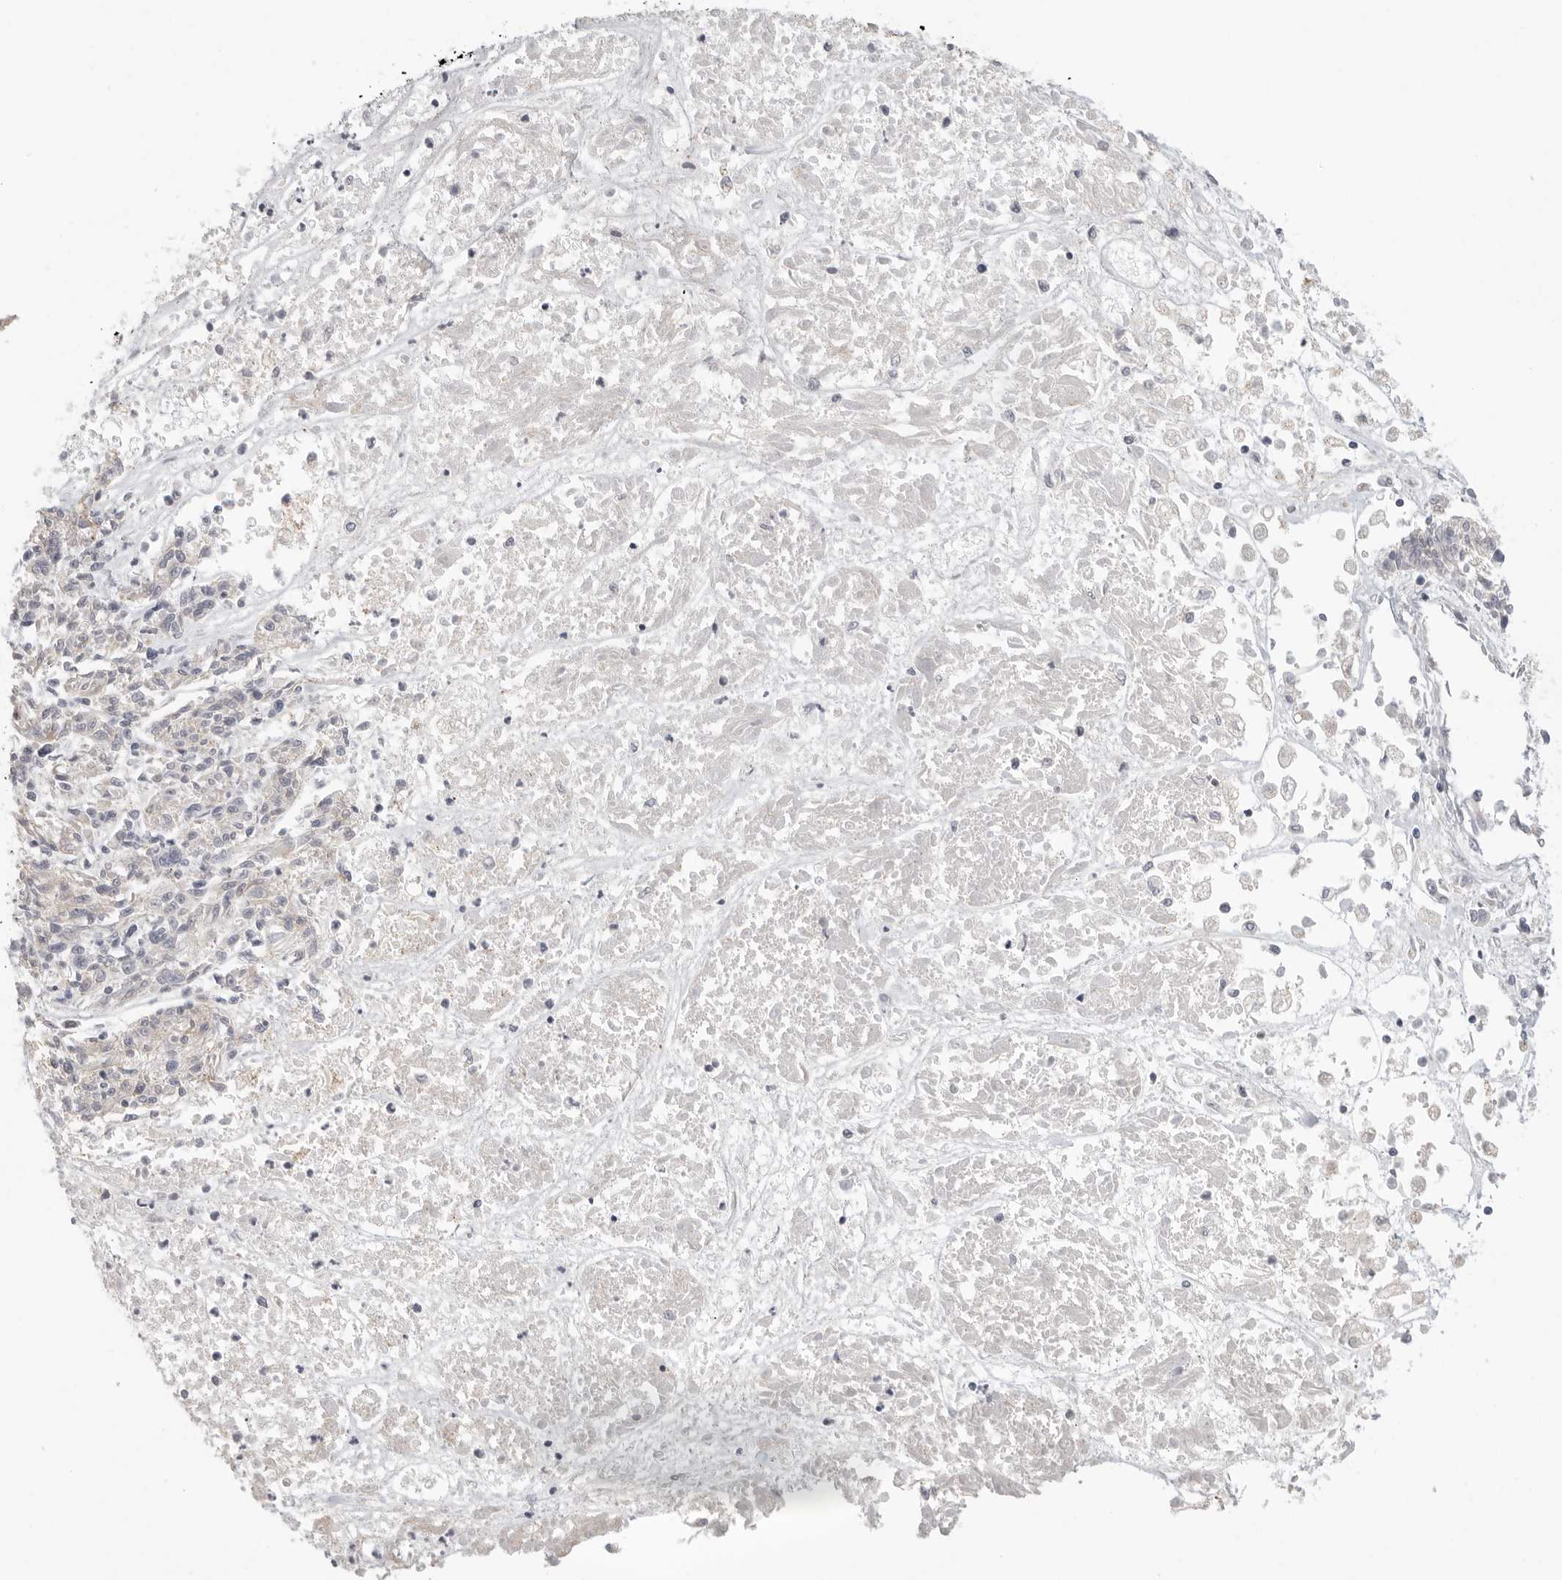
{"staining": {"intensity": "negative", "quantity": "none", "location": "none"}, "tissue": "melanoma", "cell_type": "Tumor cells", "image_type": "cancer", "snomed": [{"axis": "morphology", "description": "Malignant melanoma, NOS"}, {"axis": "topography", "description": "Skin"}], "caption": "Immunohistochemical staining of human melanoma demonstrates no significant staining in tumor cells. (DAB (3,3'-diaminobenzidine) immunohistochemistry (IHC), high magnification).", "gene": "STAB2", "patient": {"sex": "male", "age": 53}}